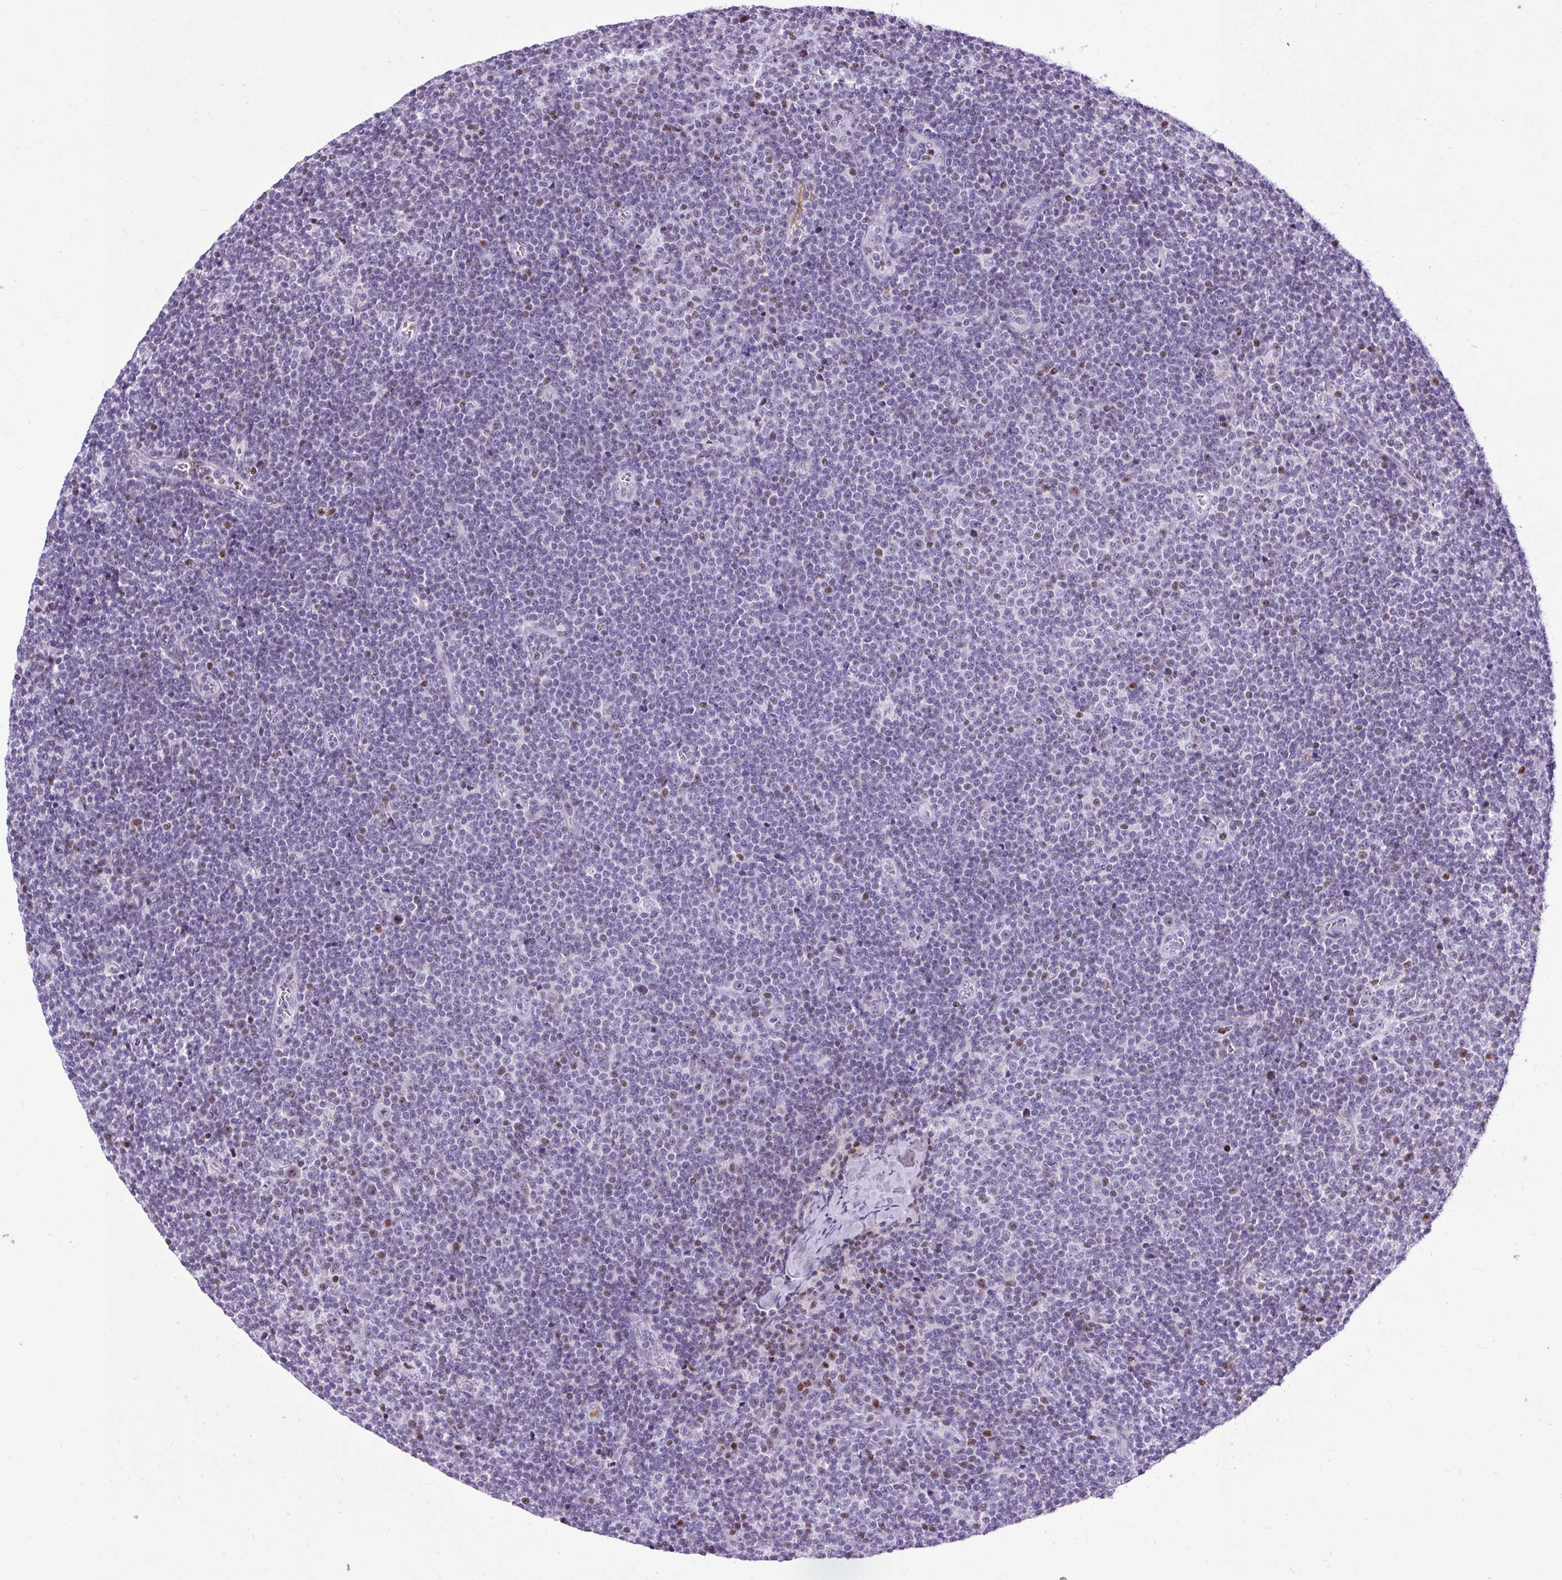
{"staining": {"intensity": "weak", "quantity": "<25%", "location": "nuclear"}, "tissue": "lymphoma", "cell_type": "Tumor cells", "image_type": "cancer", "snomed": [{"axis": "morphology", "description": "Malignant lymphoma, non-Hodgkin's type, Low grade"}, {"axis": "topography", "description": "Lymph node"}], "caption": "Tumor cells are negative for brown protein staining in lymphoma.", "gene": "SPC24", "patient": {"sex": "male", "age": 48}}